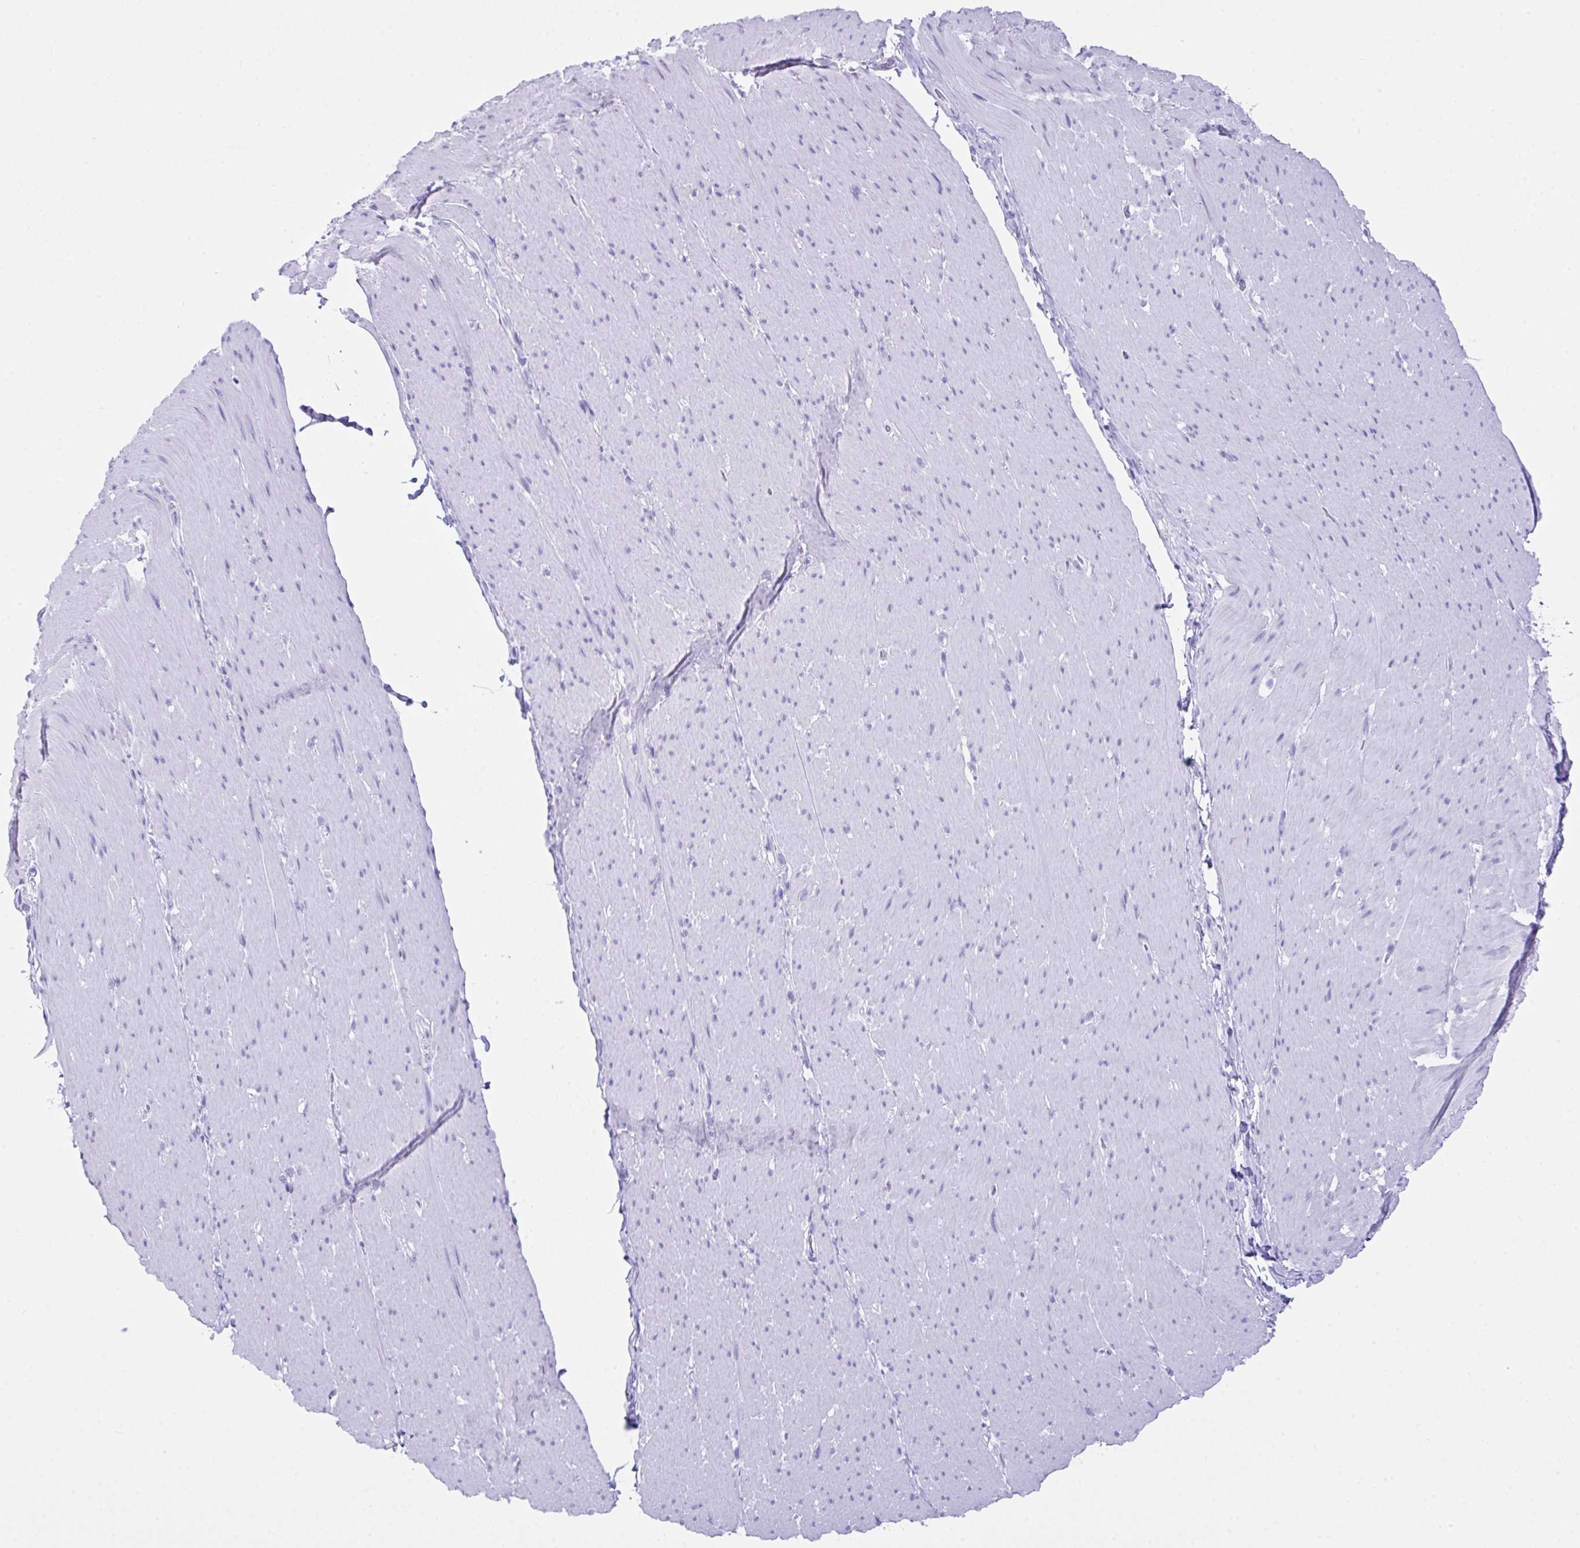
{"staining": {"intensity": "negative", "quantity": "none", "location": "none"}, "tissue": "smooth muscle", "cell_type": "Smooth muscle cells", "image_type": "normal", "snomed": [{"axis": "morphology", "description": "Normal tissue, NOS"}, {"axis": "topography", "description": "Smooth muscle"}, {"axis": "topography", "description": "Rectum"}], "caption": "An IHC photomicrograph of normal smooth muscle is shown. There is no staining in smooth muscle cells of smooth muscle.", "gene": "LGALS4", "patient": {"sex": "male", "age": 53}}